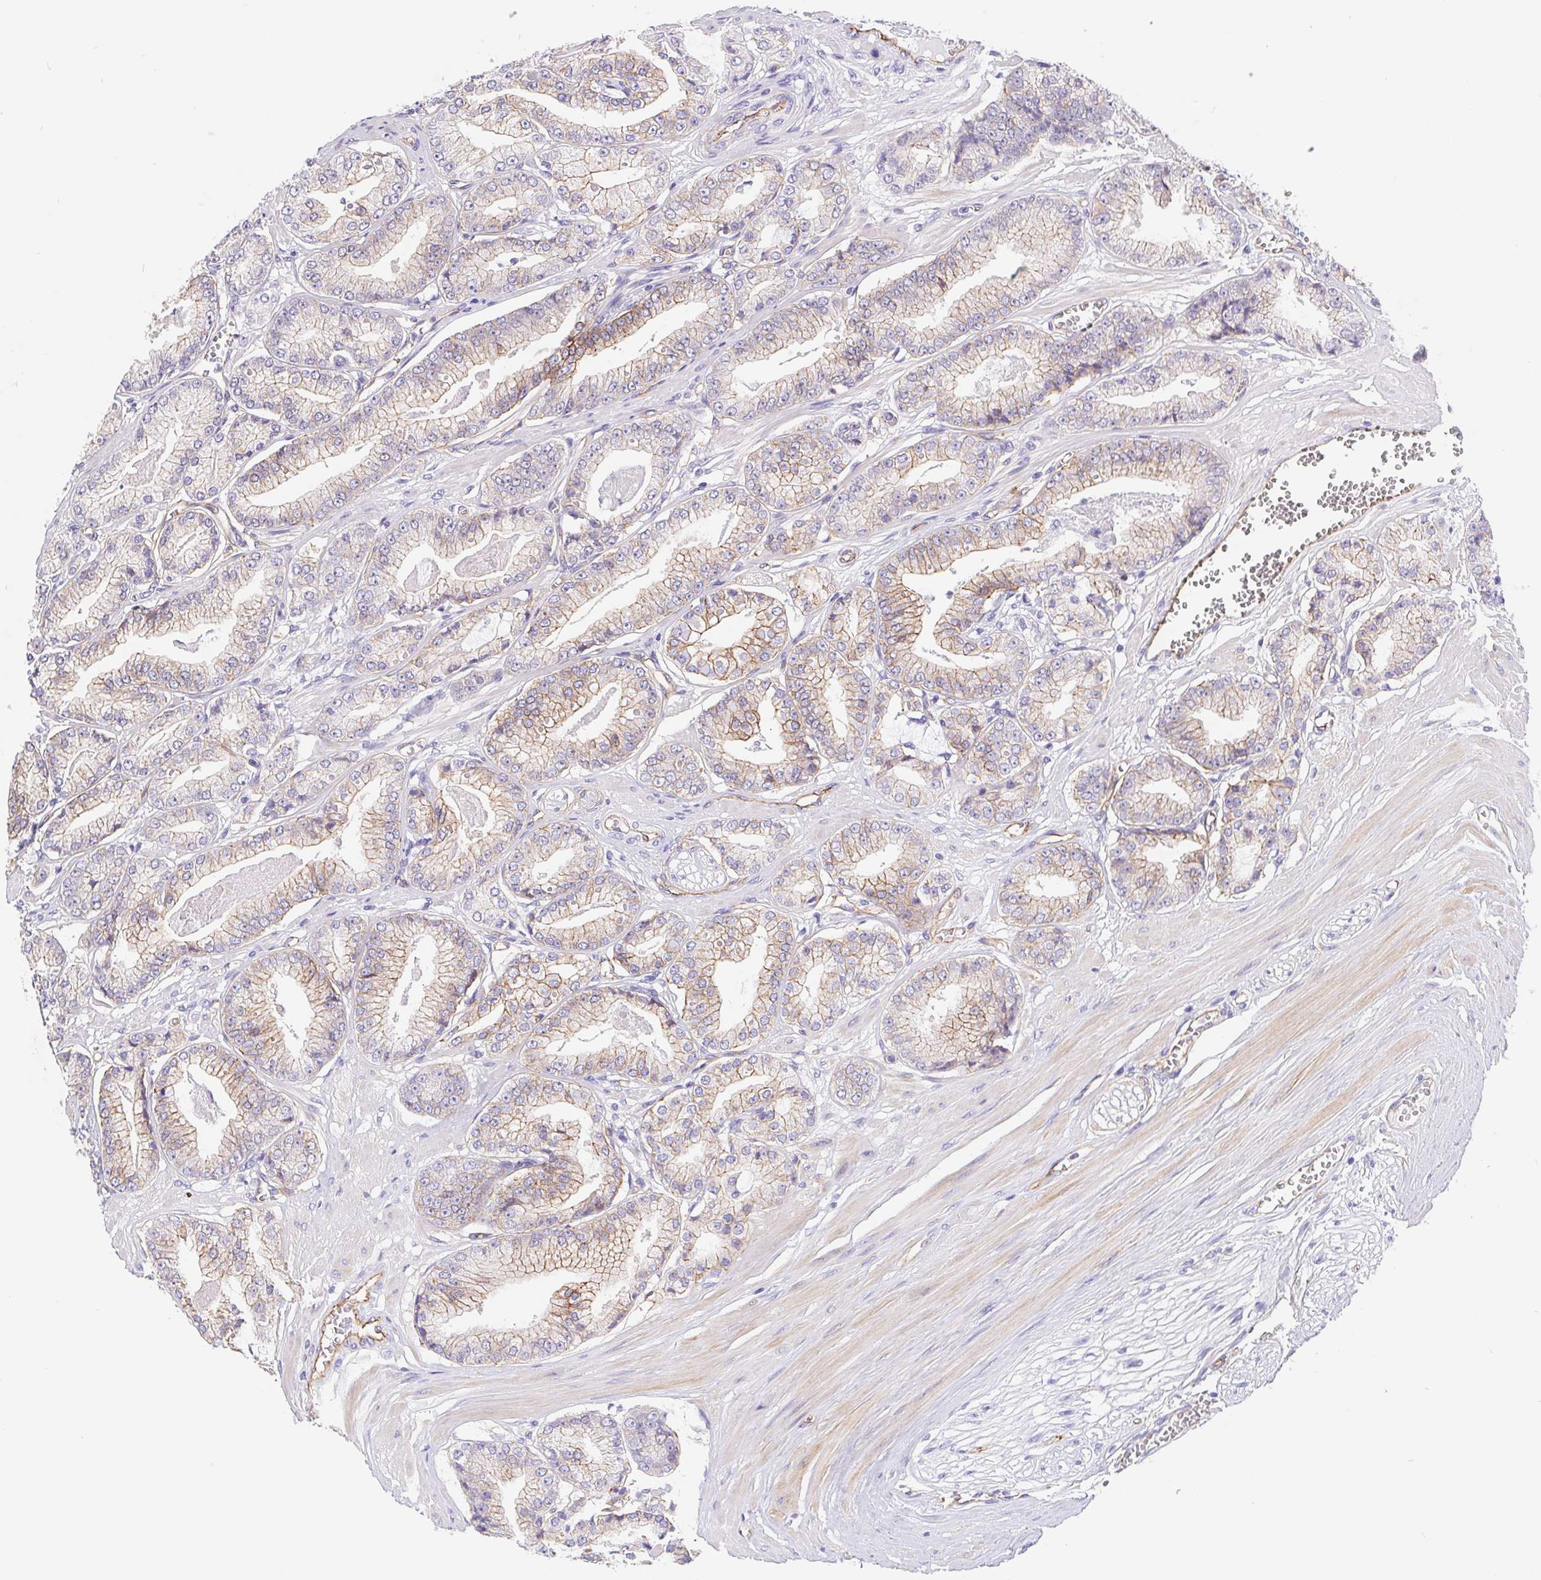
{"staining": {"intensity": "weak", "quantity": "25%-75%", "location": "cytoplasmic/membranous"}, "tissue": "prostate cancer", "cell_type": "Tumor cells", "image_type": "cancer", "snomed": [{"axis": "morphology", "description": "Adenocarcinoma, High grade"}, {"axis": "topography", "description": "Prostate"}], "caption": "This histopathology image shows immunohistochemistry (IHC) staining of human prostate adenocarcinoma (high-grade), with low weak cytoplasmic/membranous positivity in about 25%-75% of tumor cells.", "gene": "LIMCH1", "patient": {"sex": "male", "age": 71}}